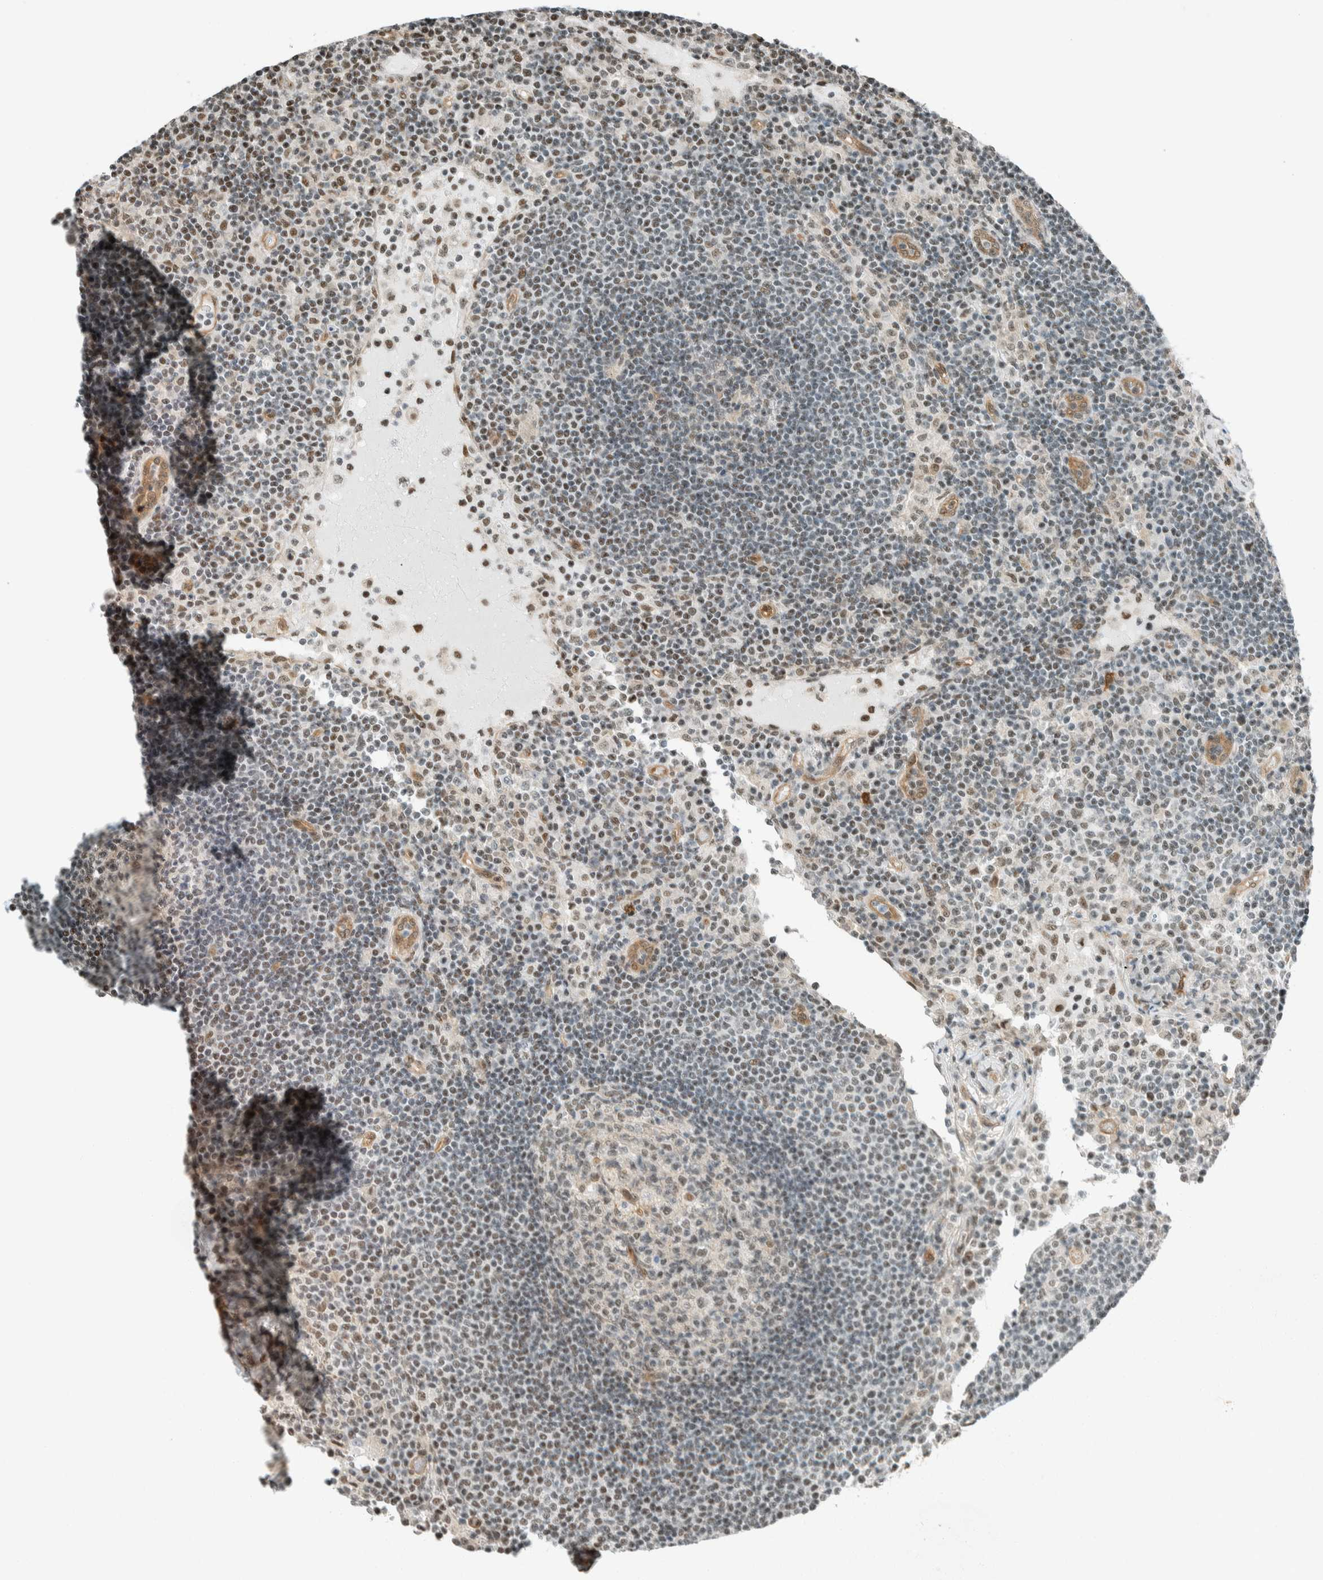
{"staining": {"intensity": "weak", "quantity": "25%-75%", "location": "nuclear"}, "tissue": "lymph node", "cell_type": "Germinal center cells", "image_type": "normal", "snomed": [{"axis": "morphology", "description": "Normal tissue, NOS"}, {"axis": "topography", "description": "Lymph node"}], "caption": "Lymph node was stained to show a protein in brown. There is low levels of weak nuclear expression in approximately 25%-75% of germinal center cells. Using DAB (brown) and hematoxylin (blue) stains, captured at high magnification using brightfield microscopy.", "gene": "NIBAN2", "patient": {"sex": "female", "age": 53}}